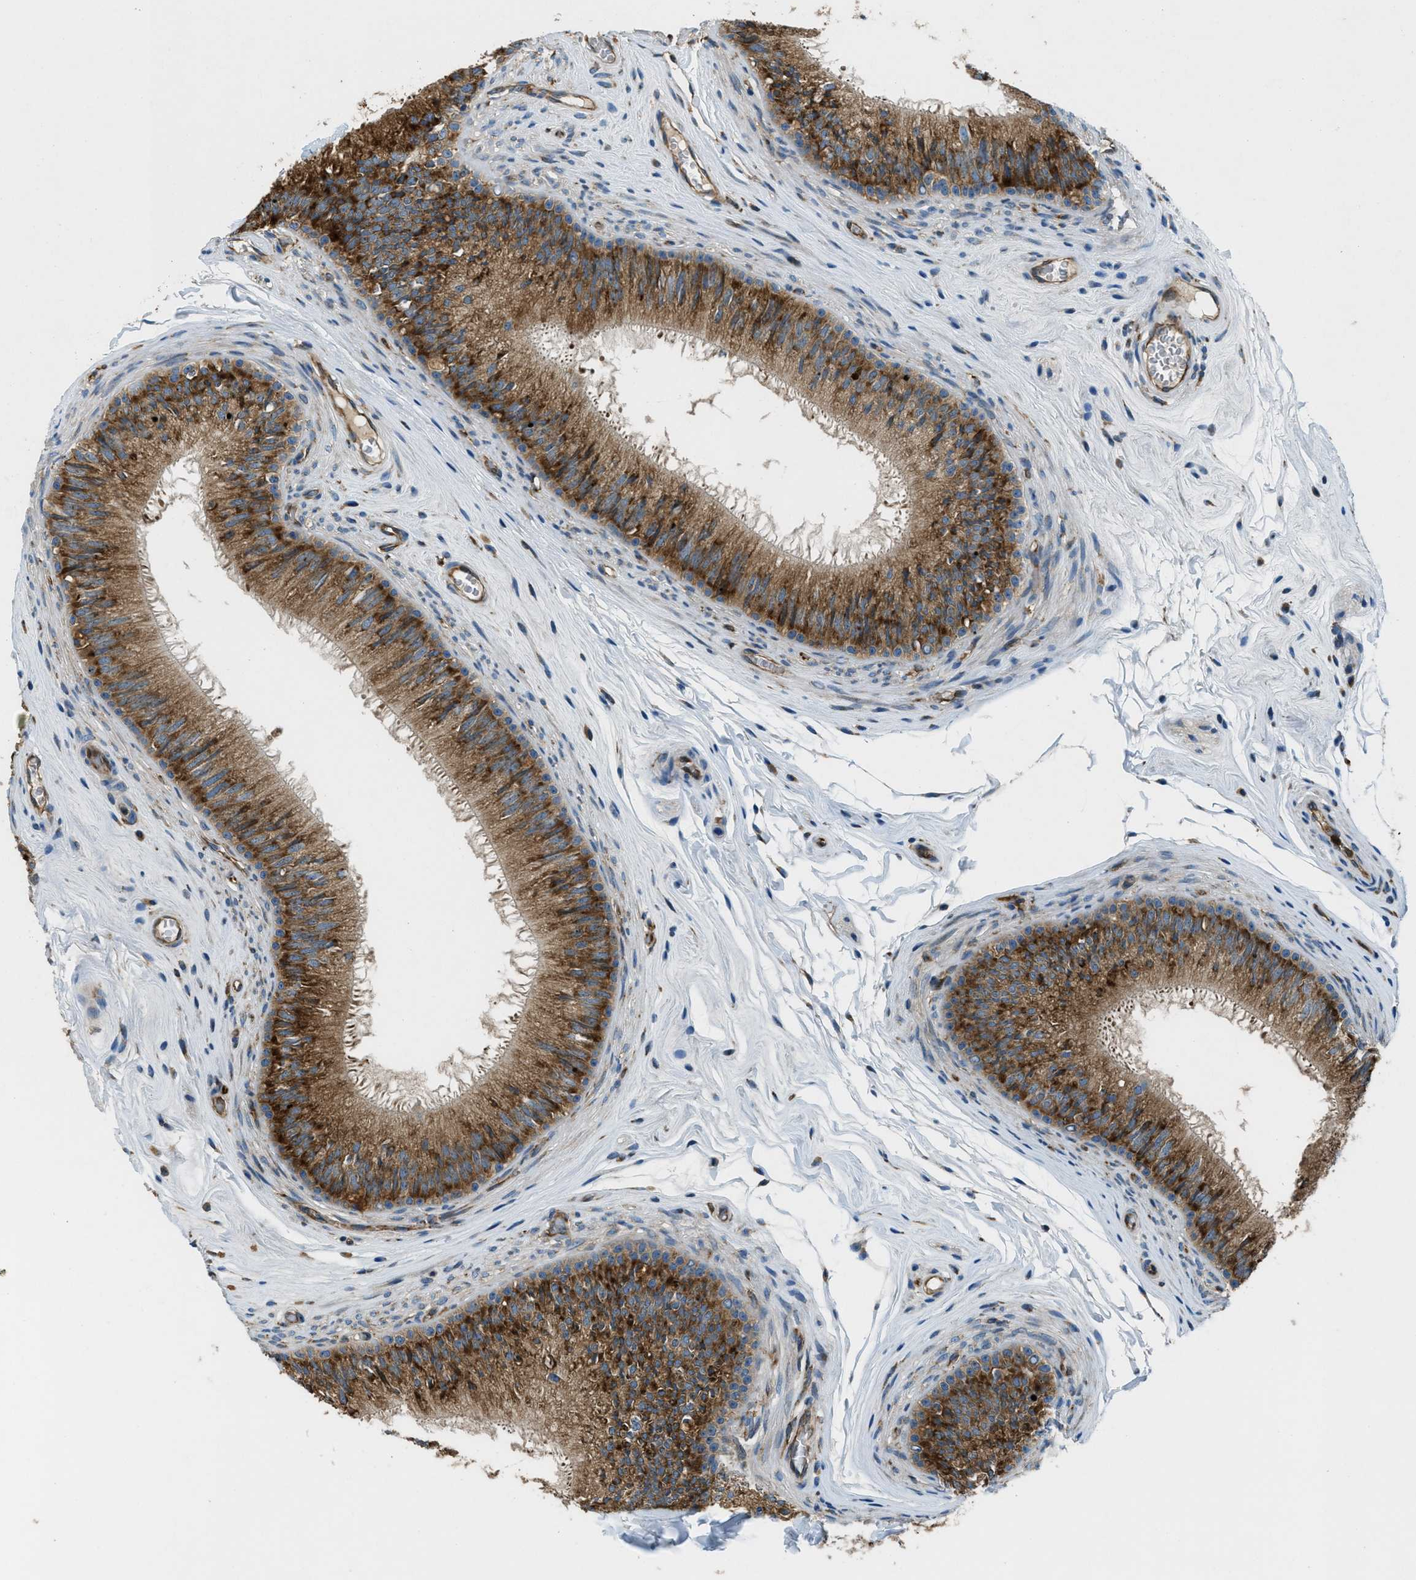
{"staining": {"intensity": "strong", "quantity": ">75%", "location": "cytoplasmic/membranous"}, "tissue": "epididymis", "cell_type": "Glandular cells", "image_type": "normal", "snomed": [{"axis": "morphology", "description": "Normal tissue, NOS"}, {"axis": "topography", "description": "Testis"}, {"axis": "topography", "description": "Epididymis"}], "caption": "Immunohistochemistry (IHC) (DAB) staining of unremarkable human epididymis displays strong cytoplasmic/membranous protein positivity in about >75% of glandular cells.", "gene": "GIMAP8", "patient": {"sex": "male", "age": 36}}